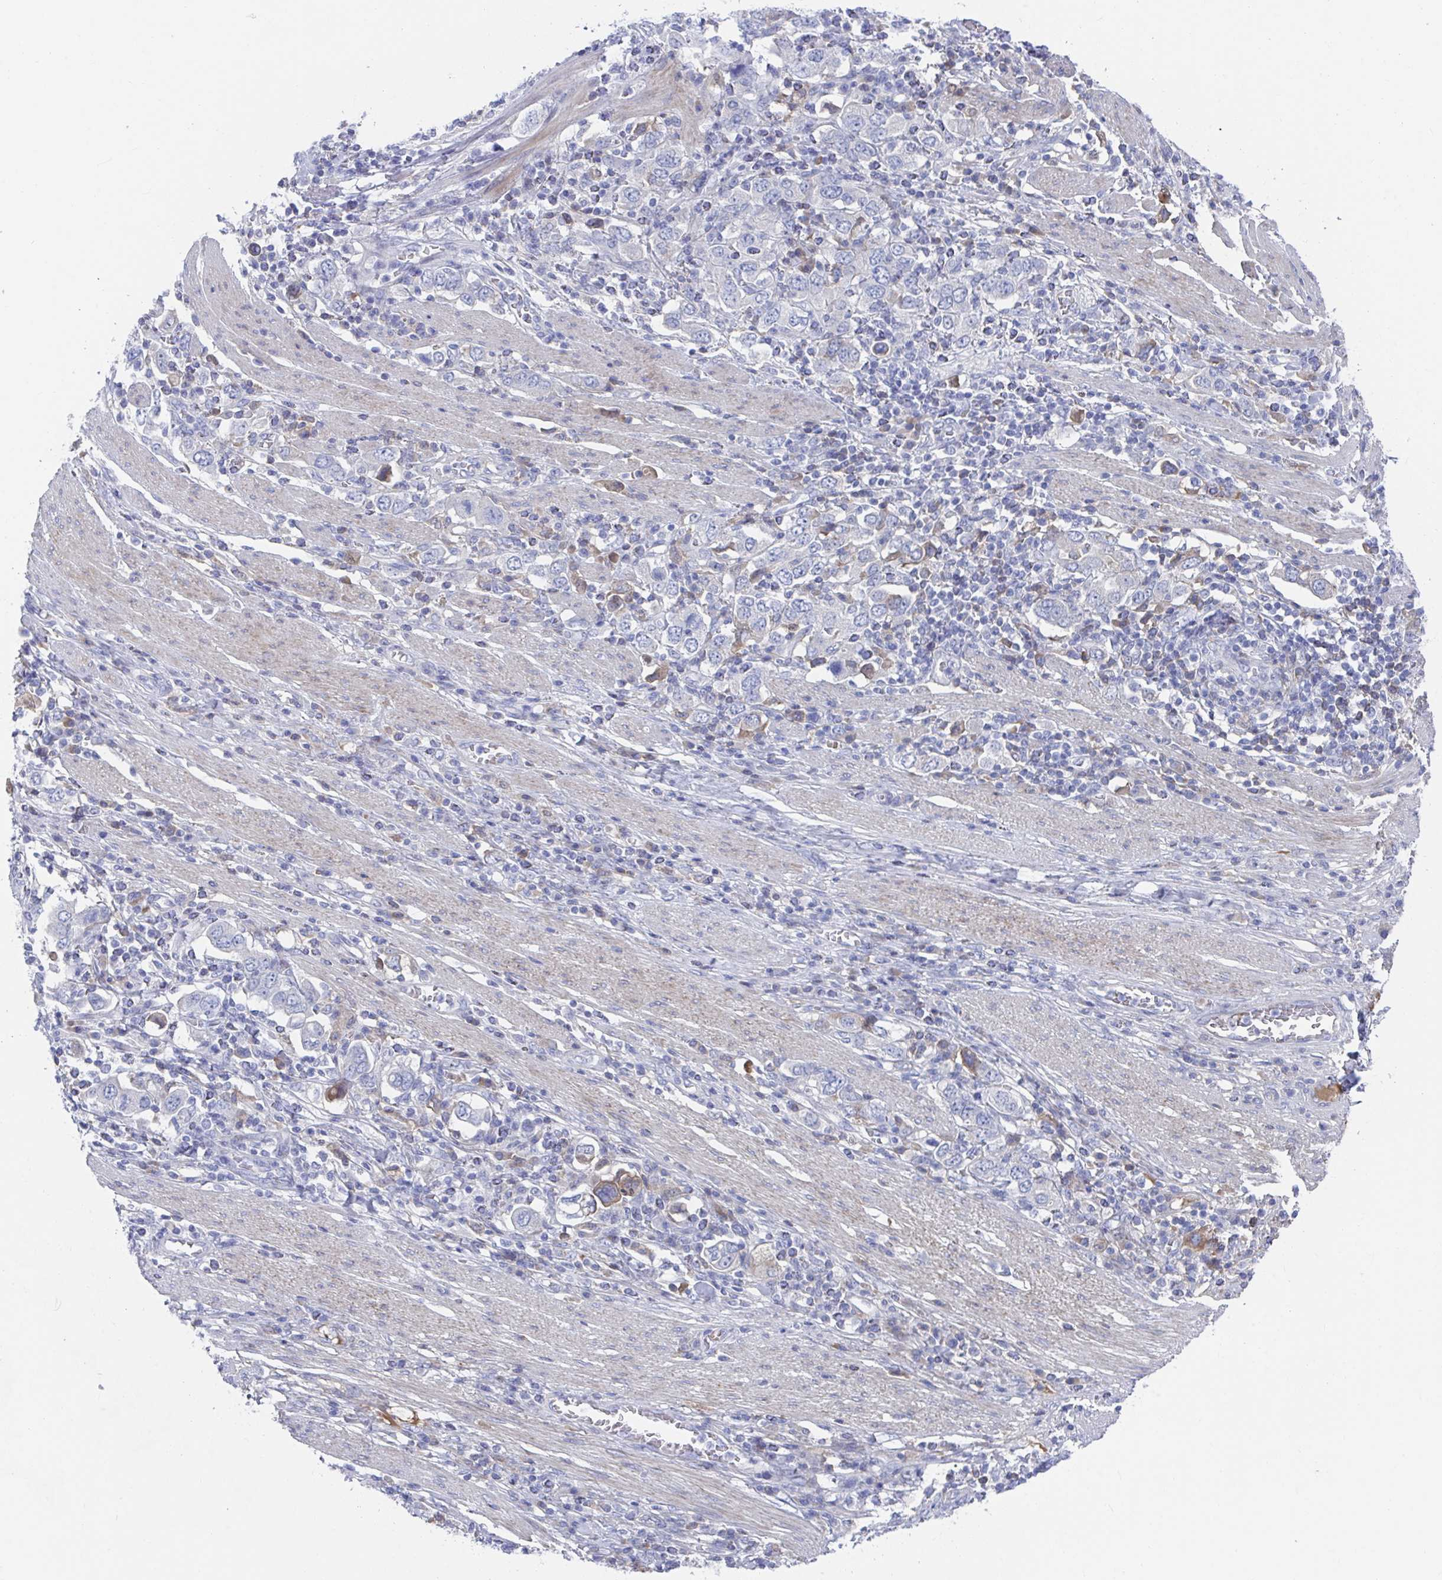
{"staining": {"intensity": "negative", "quantity": "none", "location": "none"}, "tissue": "stomach cancer", "cell_type": "Tumor cells", "image_type": "cancer", "snomed": [{"axis": "morphology", "description": "Adenocarcinoma, NOS"}, {"axis": "topography", "description": "Stomach, upper"}, {"axis": "topography", "description": "Stomach"}], "caption": "Tumor cells show no significant protein staining in stomach cancer (adenocarcinoma). (DAB (3,3'-diaminobenzidine) immunohistochemistry (IHC) with hematoxylin counter stain).", "gene": "TNFAIP6", "patient": {"sex": "male", "age": 62}}